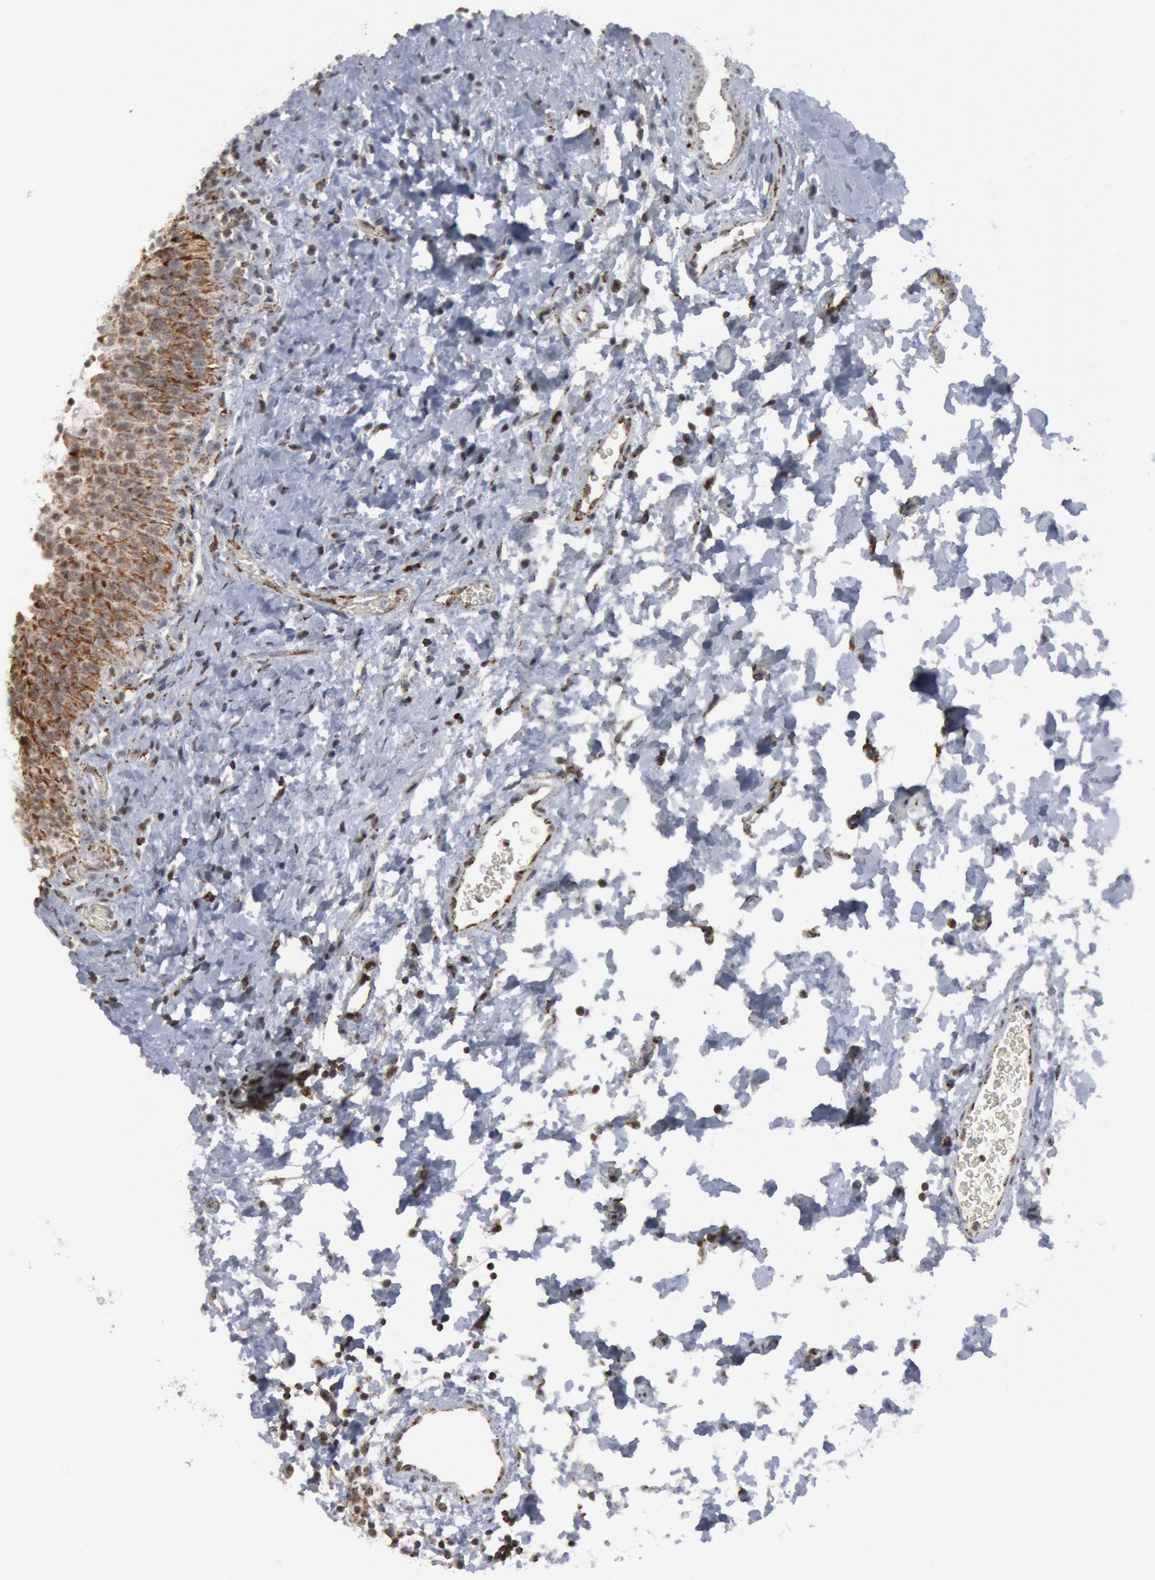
{"staining": {"intensity": "moderate", "quantity": ">75%", "location": "cytoplasmic/membranous"}, "tissue": "urinary bladder", "cell_type": "Urothelial cells", "image_type": "normal", "snomed": [{"axis": "morphology", "description": "Normal tissue, NOS"}, {"axis": "topography", "description": "Urinary bladder"}], "caption": "Urinary bladder stained with DAB (3,3'-diaminobenzidine) IHC exhibits medium levels of moderate cytoplasmic/membranous positivity in about >75% of urothelial cells.", "gene": "CASP9", "patient": {"sex": "male", "age": 51}}